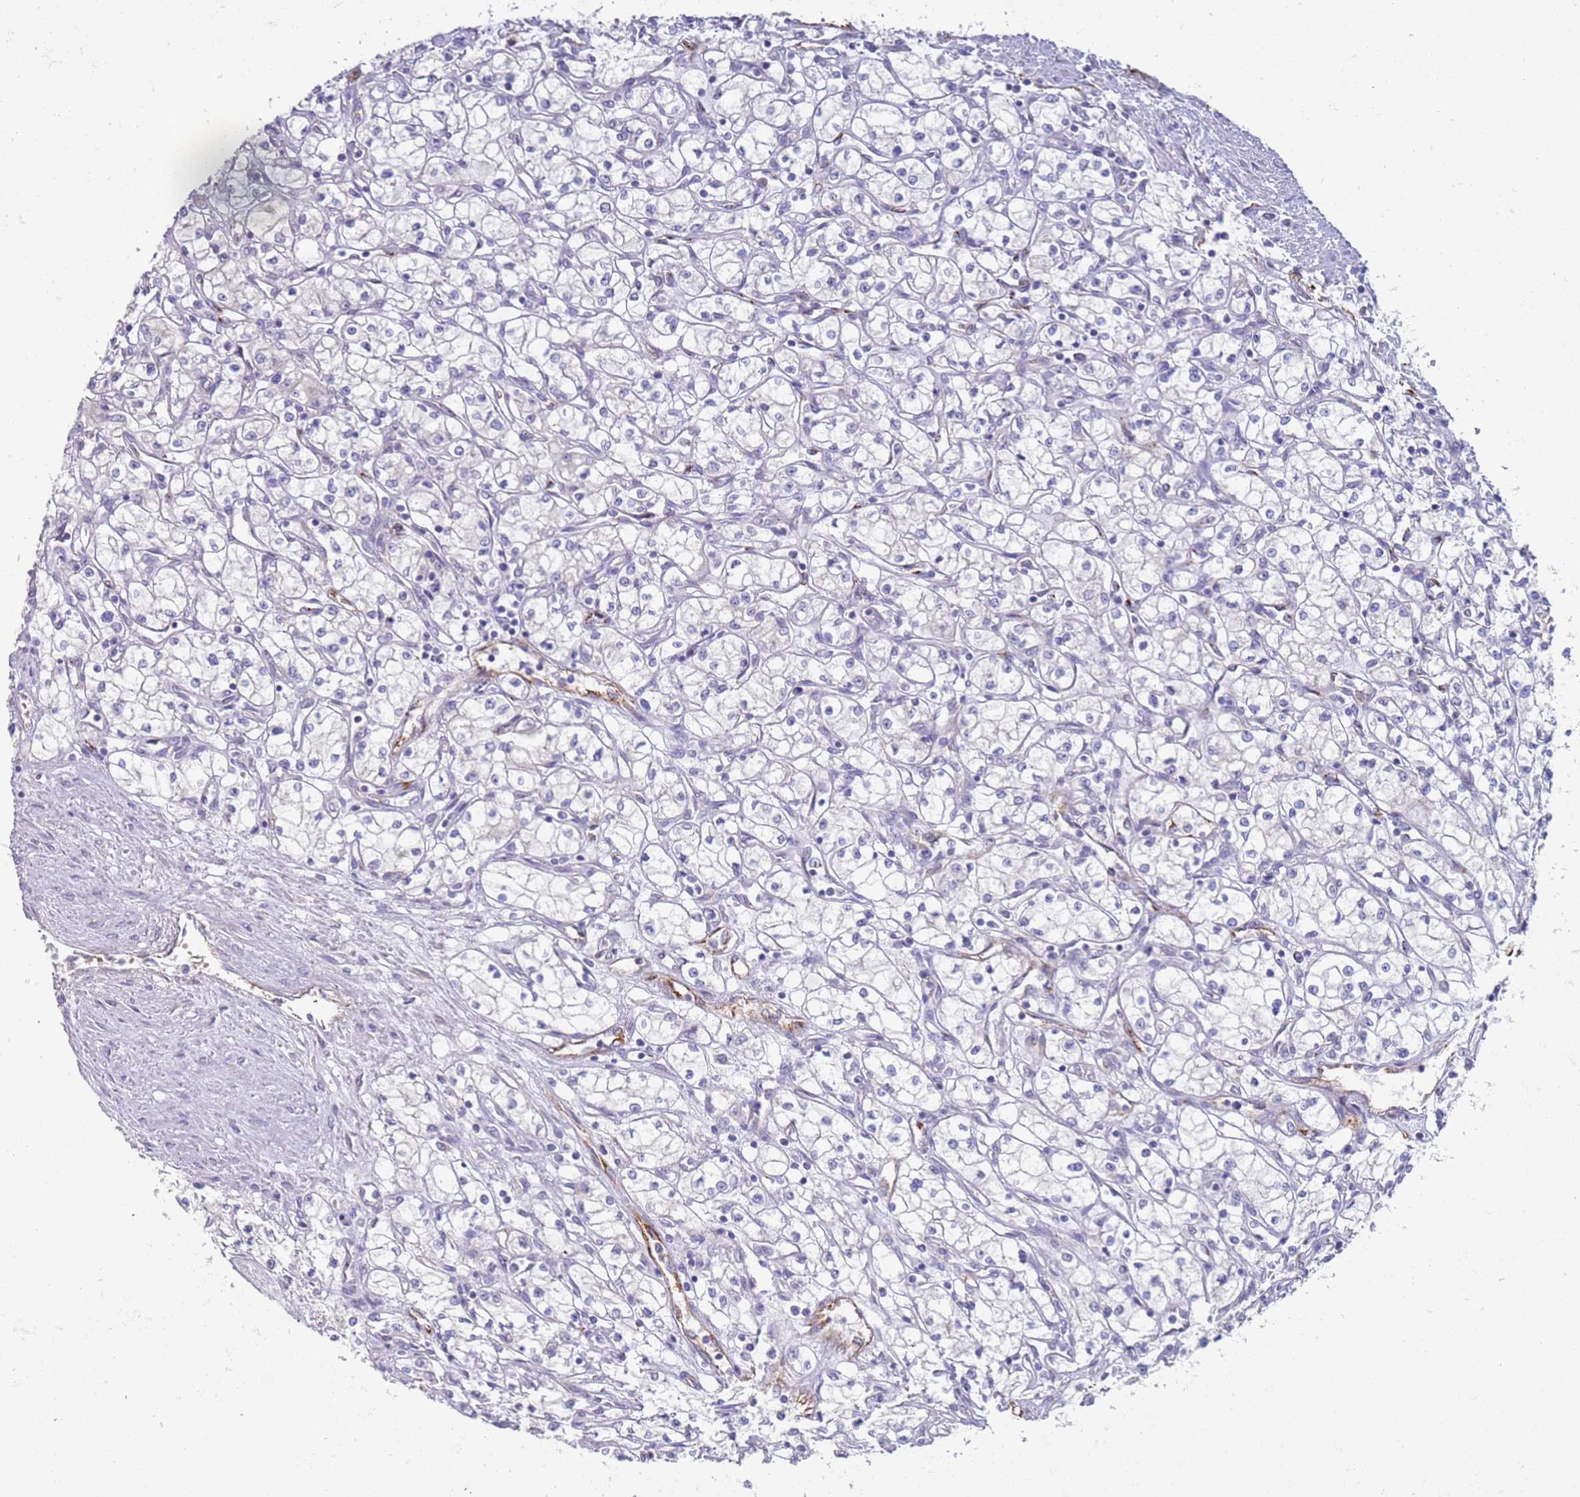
{"staining": {"intensity": "negative", "quantity": "none", "location": "none"}, "tissue": "renal cancer", "cell_type": "Tumor cells", "image_type": "cancer", "snomed": [{"axis": "morphology", "description": "Adenocarcinoma, NOS"}, {"axis": "topography", "description": "Kidney"}], "caption": "IHC of renal cancer (adenocarcinoma) displays no expression in tumor cells.", "gene": "NMUR2", "patient": {"sex": "male", "age": 59}}